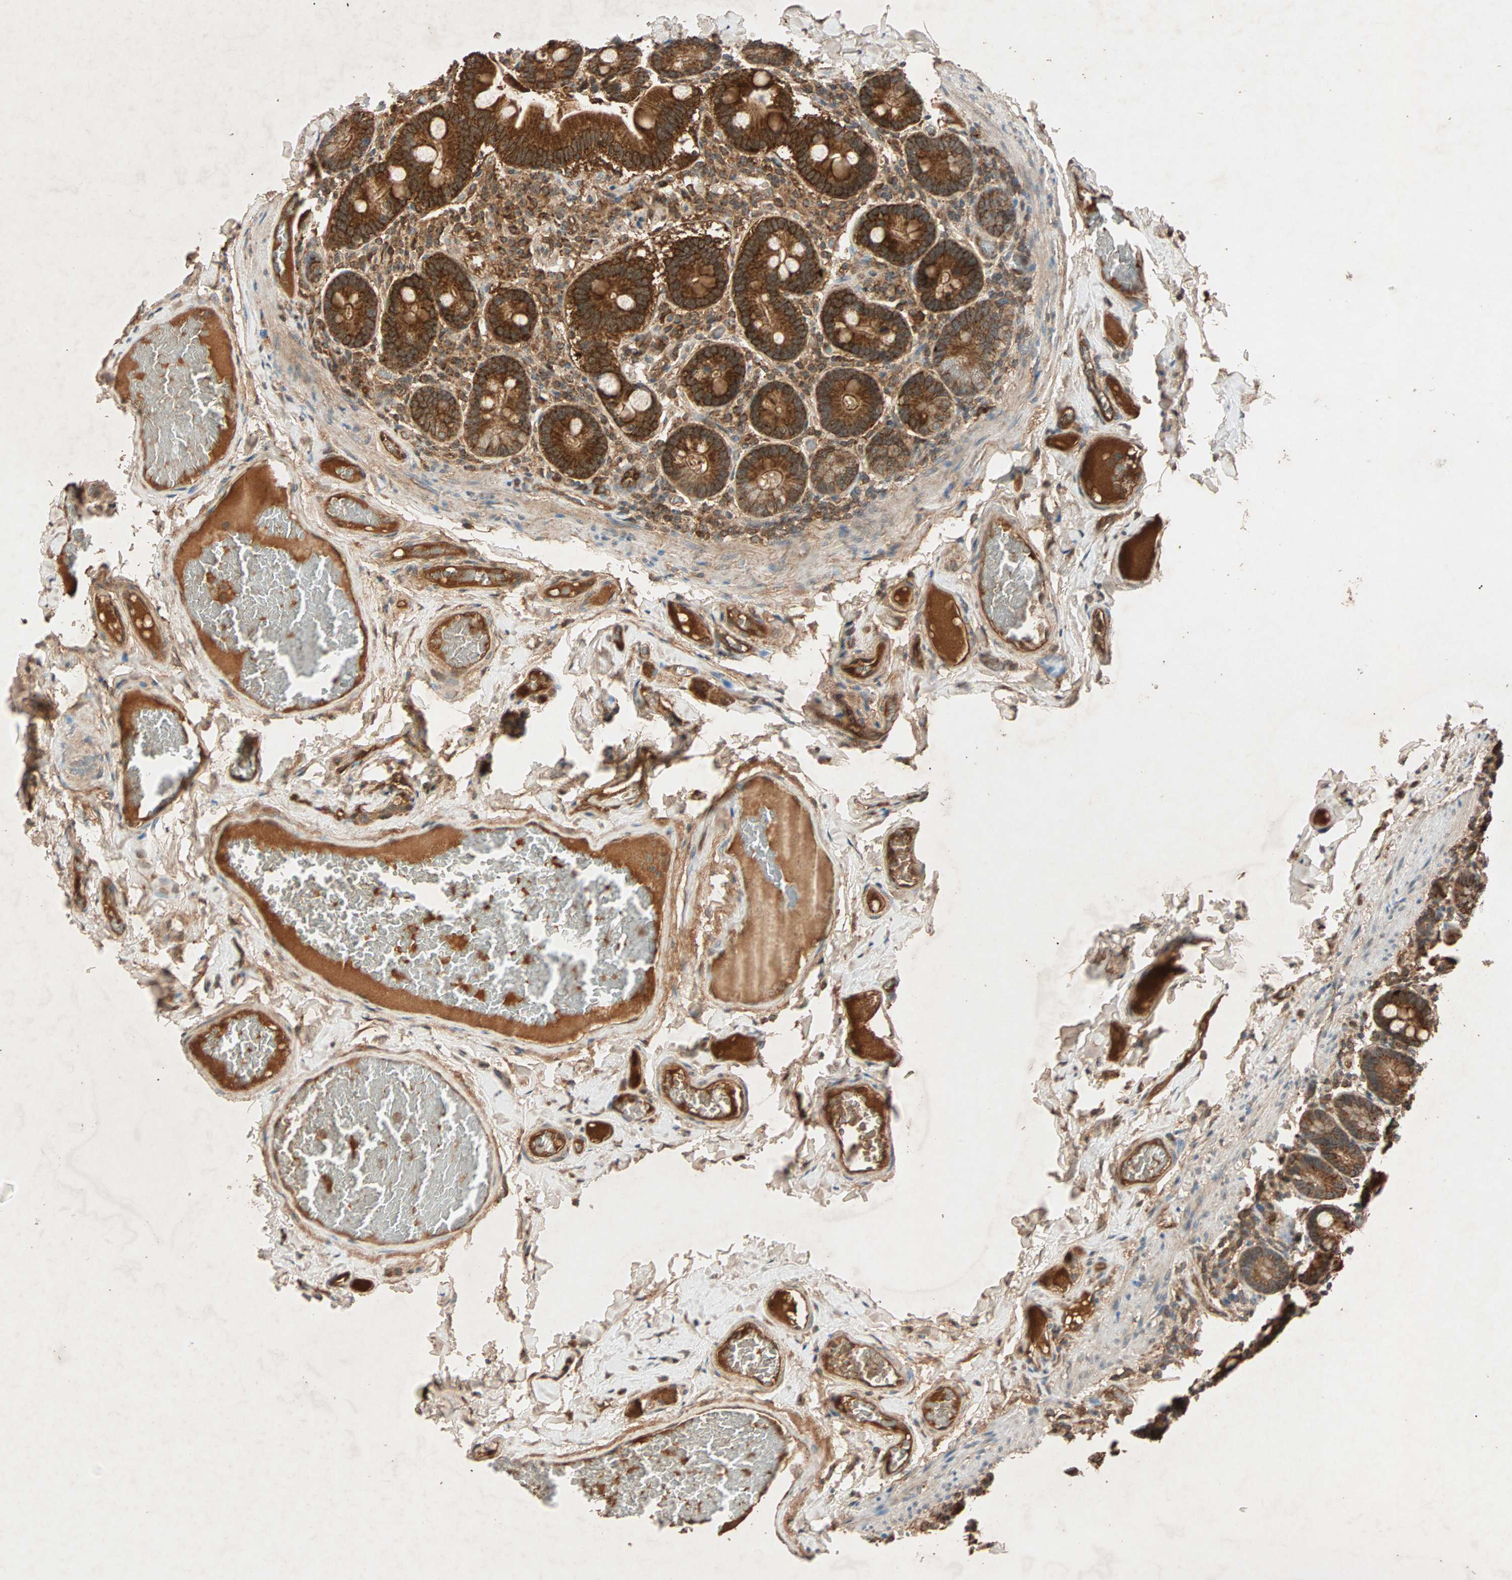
{"staining": {"intensity": "strong", "quantity": ">75%", "location": "cytoplasmic/membranous"}, "tissue": "duodenum", "cell_type": "Glandular cells", "image_type": "normal", "snomed": [{"axis": "morphology", "description": "Normal tissue, NOS"}, {"axis": "topography", "description": "Duodenum"}], "caption": "Protein expression analysis of benign human duodenum reveals strong cytoplasmic/membranous staining in approximately >75% of glandular cells.", "gene": "MAPK1", "patient": {"sex": "male", "age": 66}}